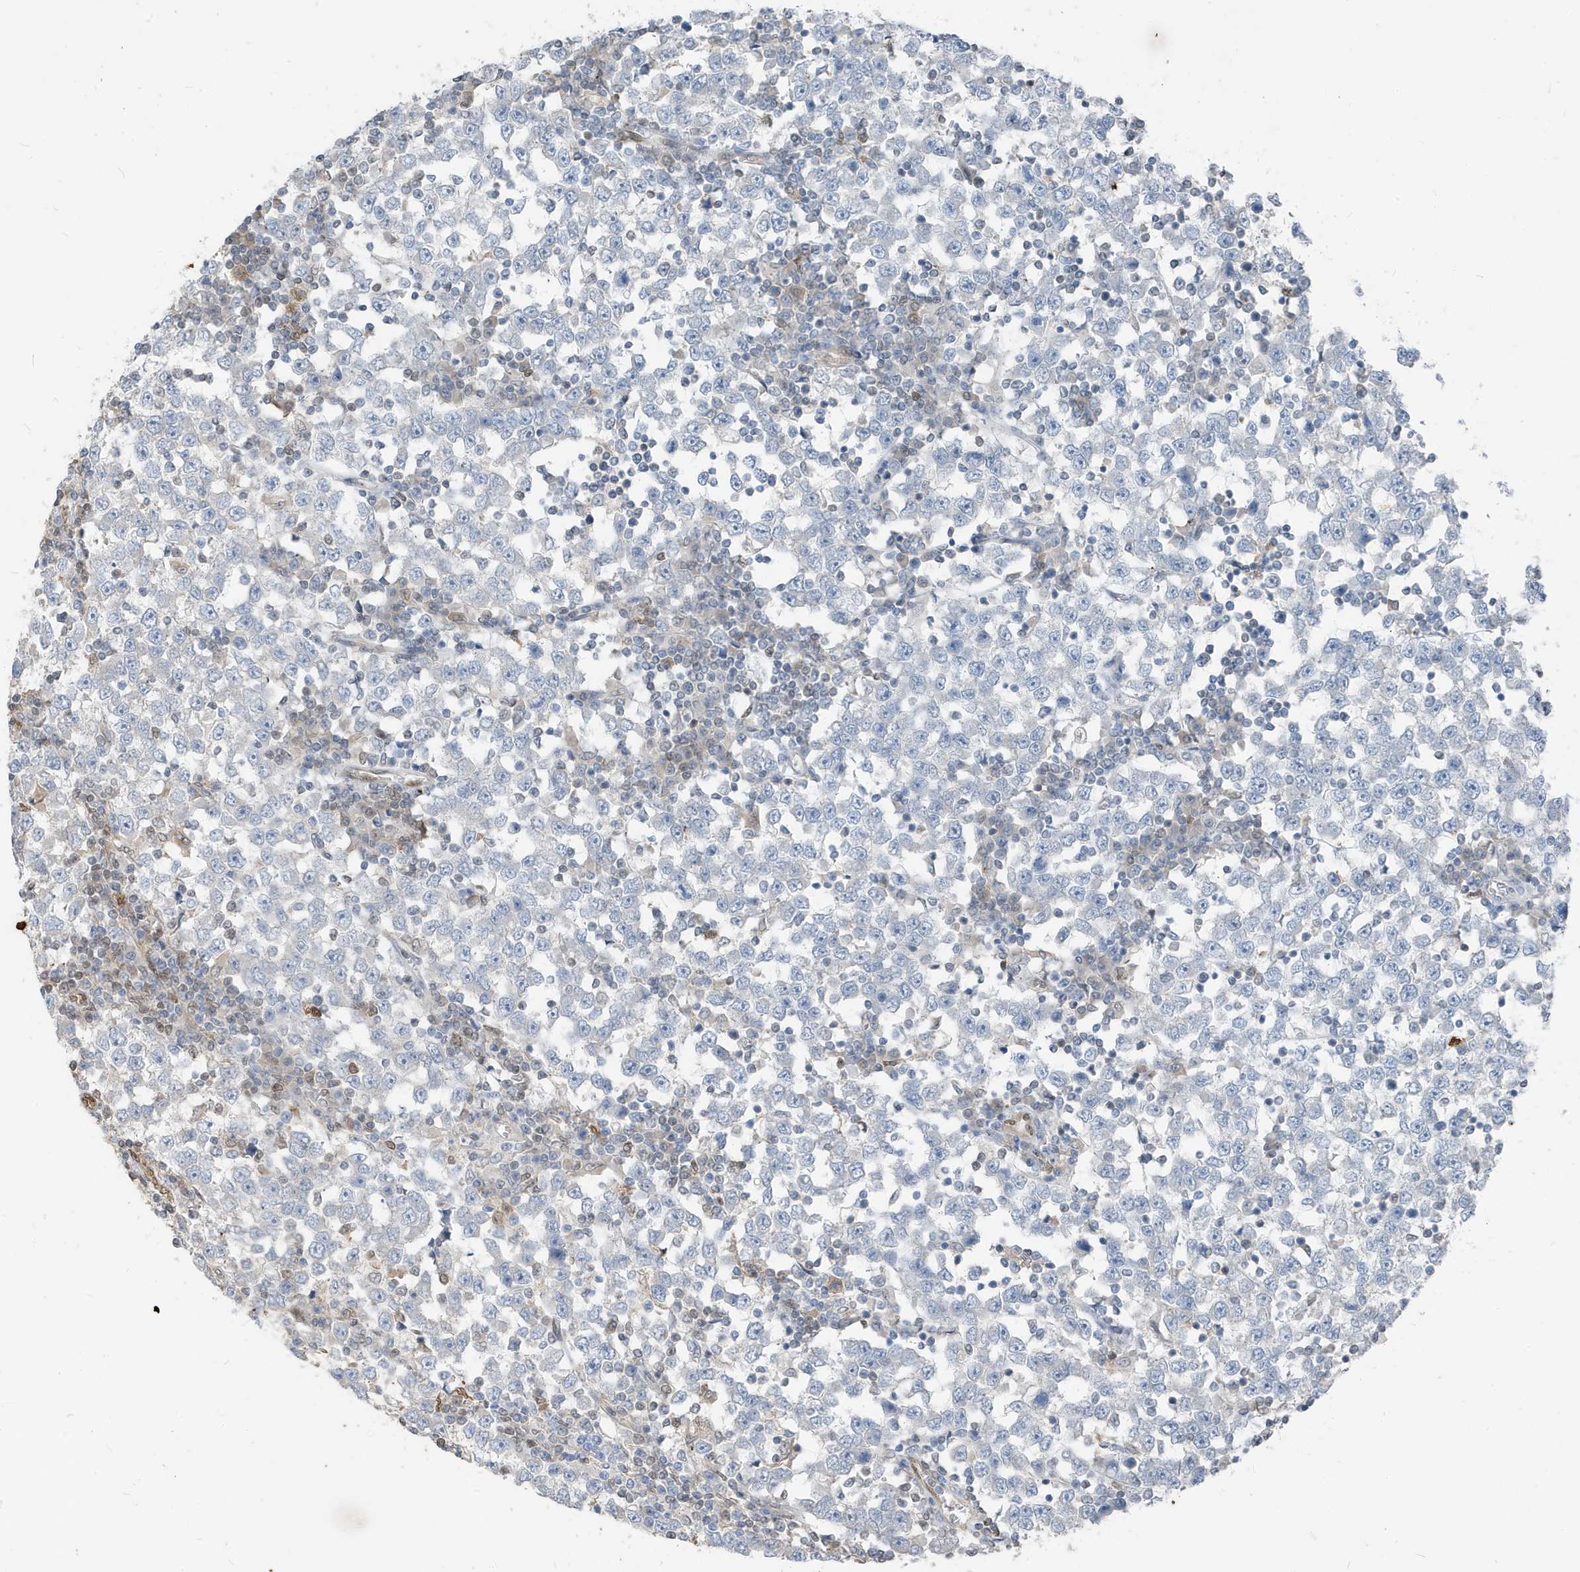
{"staining": {"intensity": "negative", "quantity": "none", "location": "none"}, "tissue": "testis cancer", "cell_type": "Tumor cells", "image_type": "cancer", "snomed": [{"axis": "morphology", "description": "Seminoma, NOS"}, {"axis": "topography", "description": "Testis"}], "caption": "Histopathology image shows no protein positivity in tumor cells of testis cancer tissue.", "gene": "NCOA7", "patient": {"sex": "male", "age": 65}}